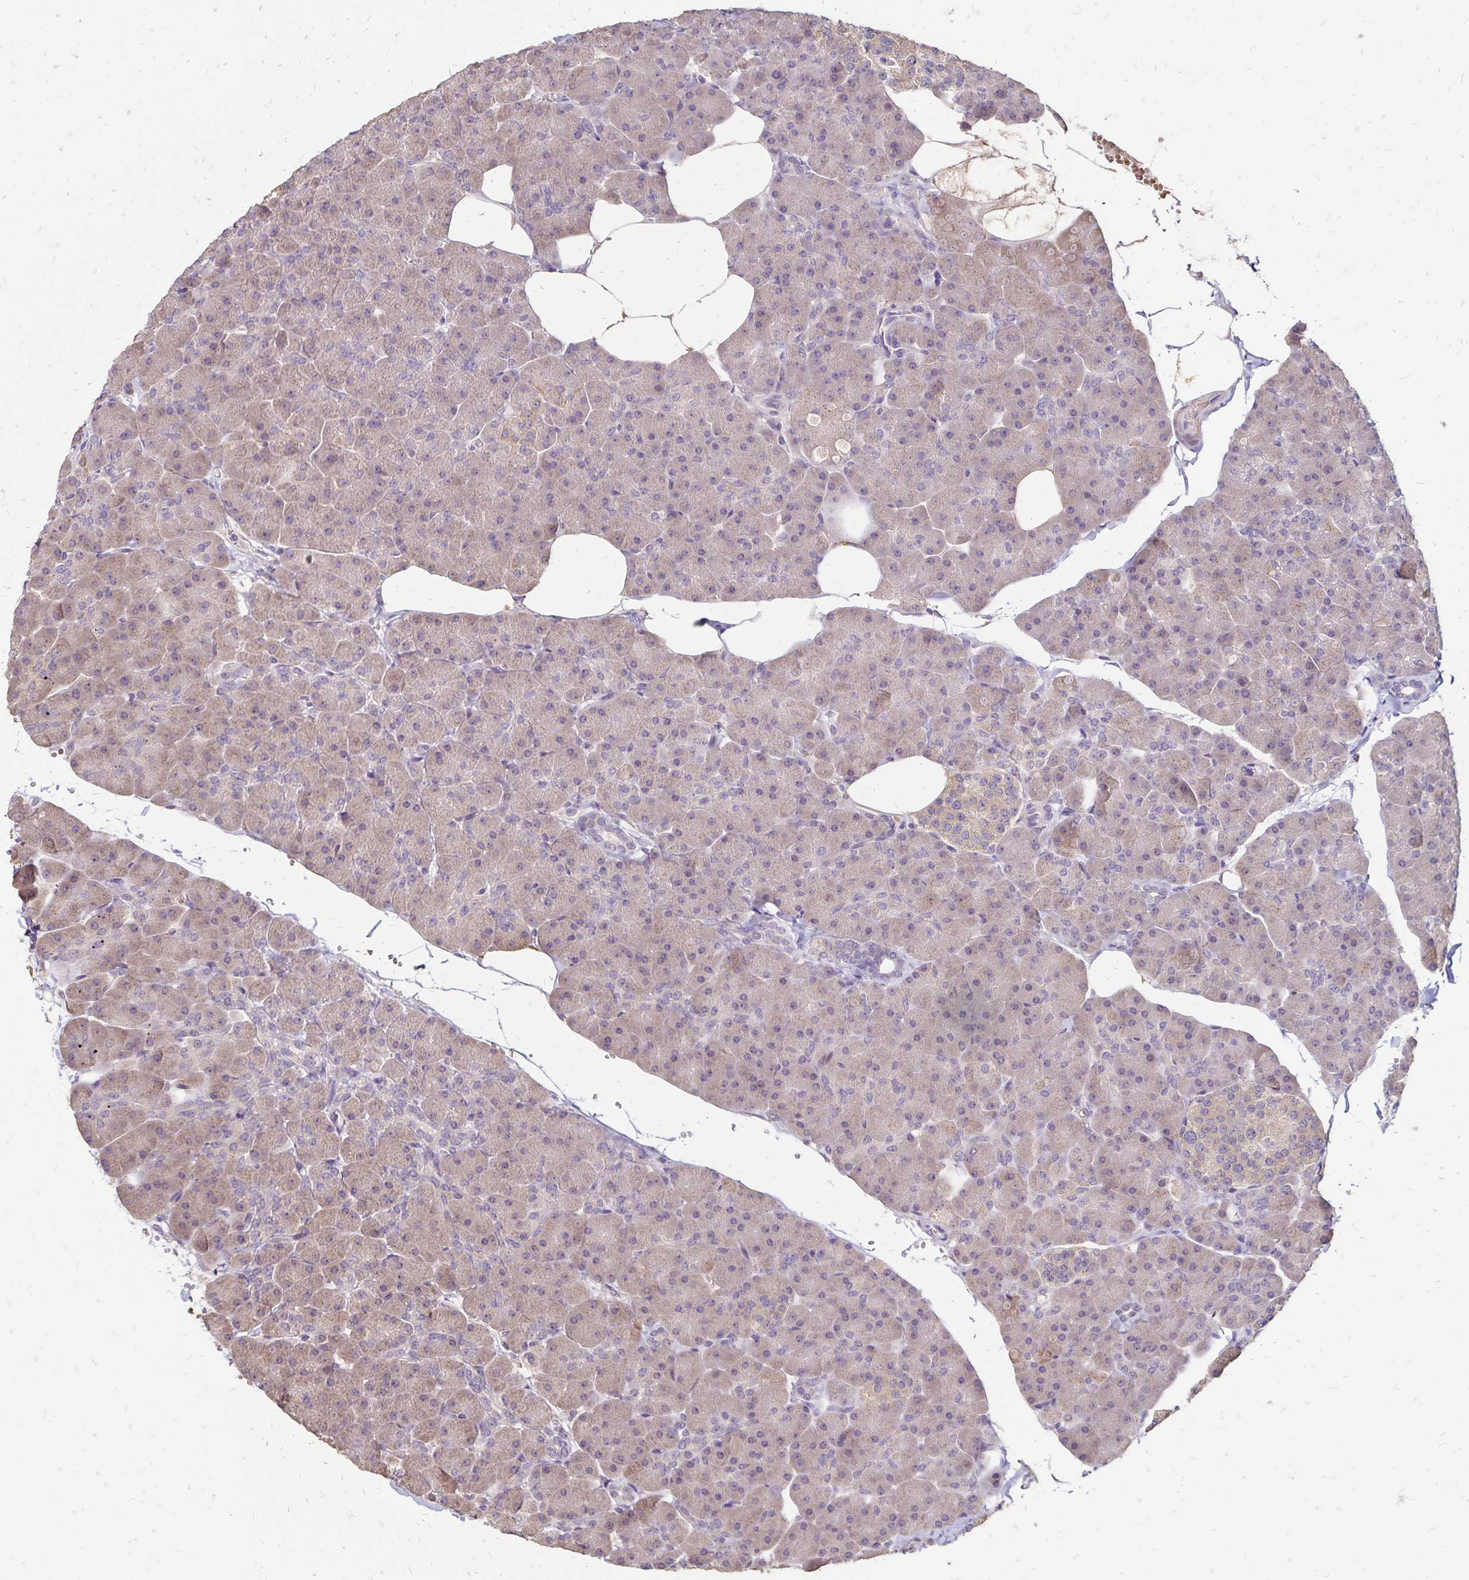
{"staining": {"intensity": "weak", "quantity": "25%-75%", "location": "cytoplasmic/membranous,nuclear"}, "tissue": "pancreas", "cell_type": "Exocrine glandular cells", "image_type": "normal", "snomed": [{"axis": "morphology", "description": "Normal tissue, NOS"}, {"axis": "topography", "description": "Pancreas"}], "caption": "Exocrine glandular cells demonstrate low levels of weak cytoplasmic/membranous,nuclear positivity in approximately 25%-75% of cells in benign human pancreas.", "gene": "EMC10", "patient": {"sex": "male", "age": 35}}